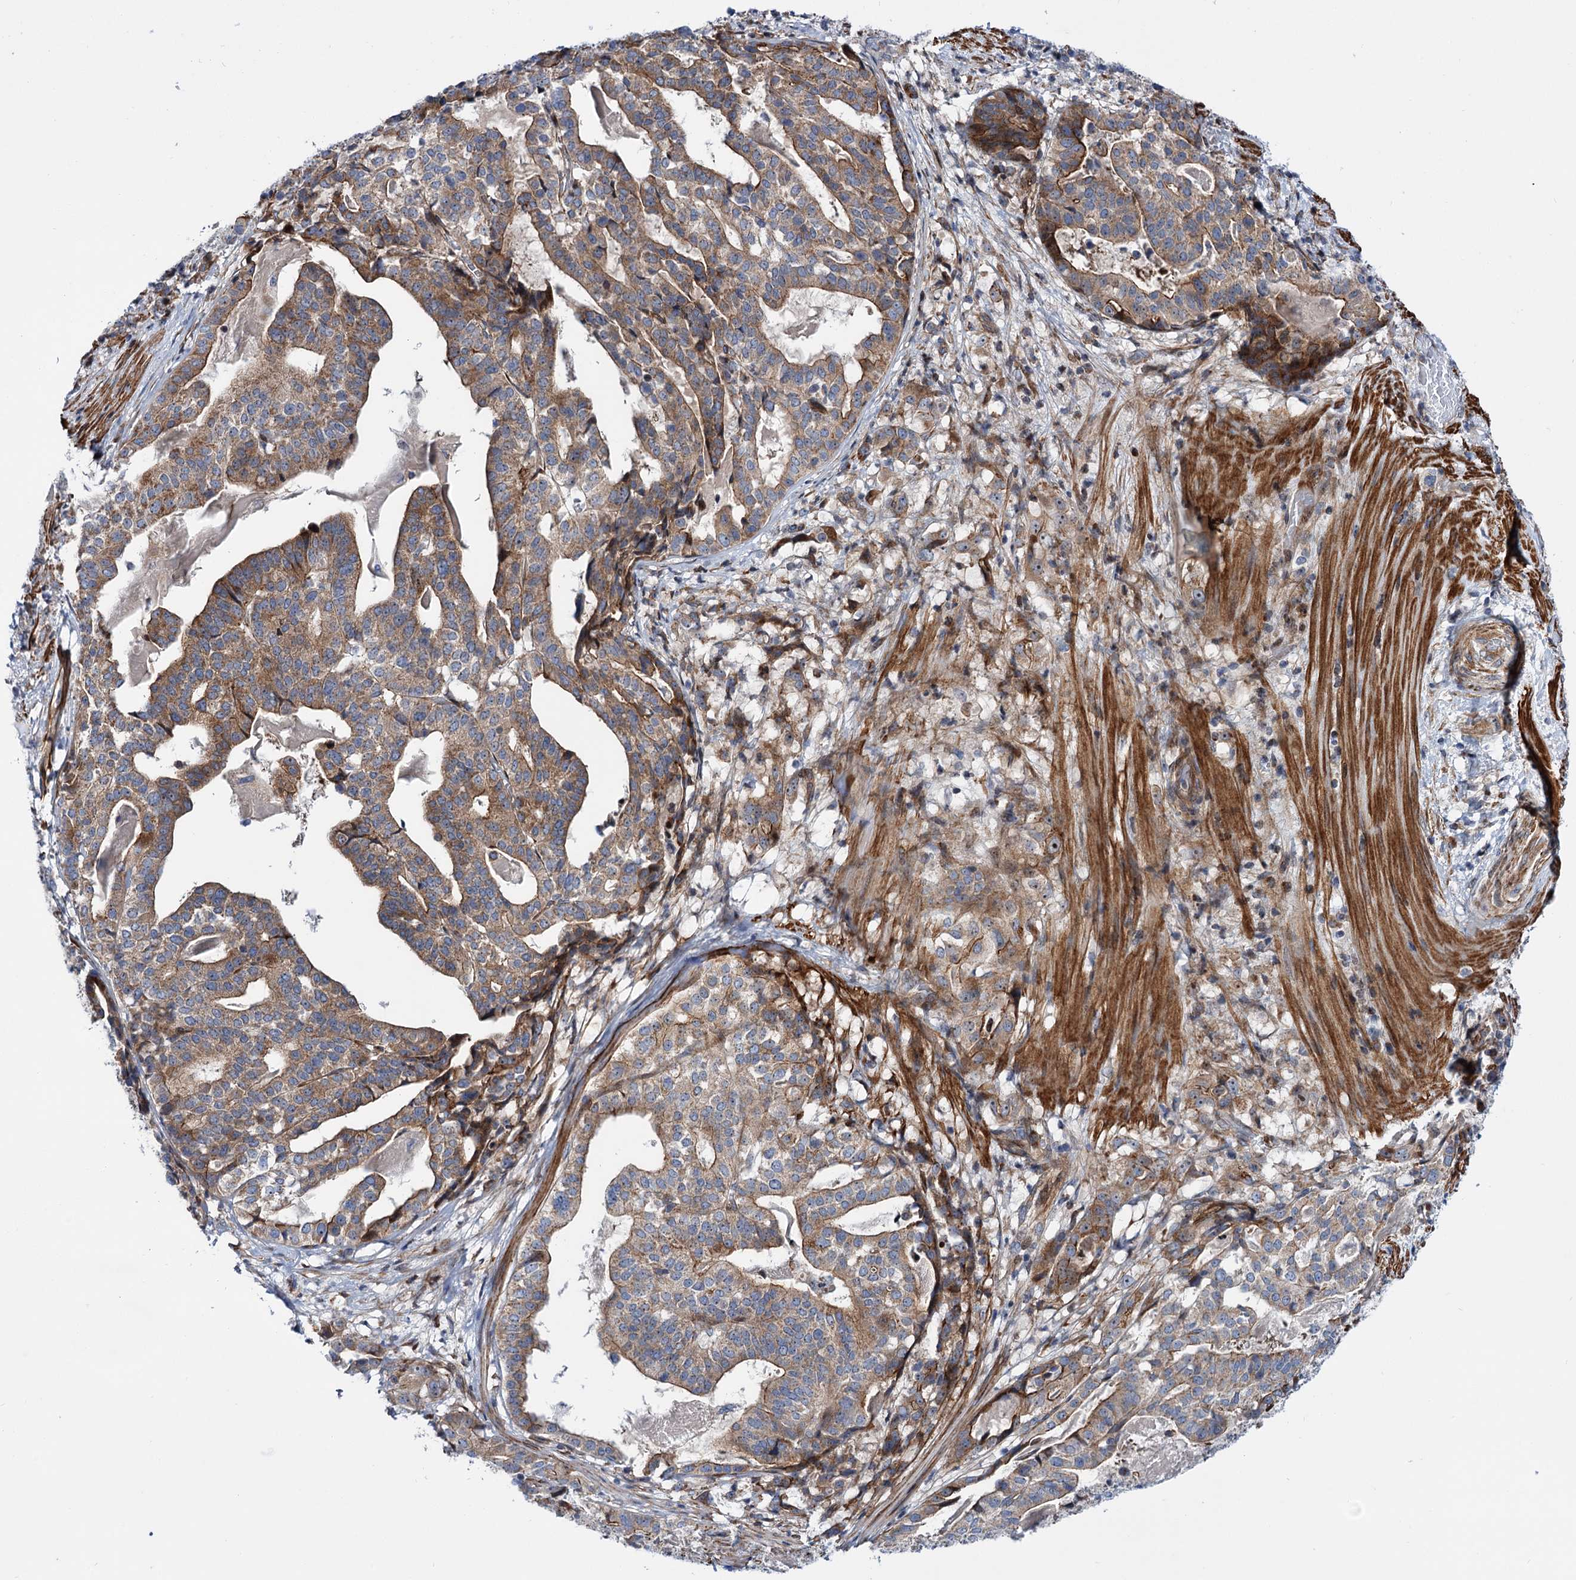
{"staining": {"intensity": "moderate", "quantity": "25%-75%", "location": "cytoplasmic/membranous"}, "tissue": "stomach cancer", "cell_type": "Tumor cells", "image_type": "cancer", "snomed": [{"axis": "morphology", "description": "Adenocarcinoma, NOS"}, {"axis": "topography", "description": "Stomach"}], "caption": "Stomach cancer (adenocarcinoma) stained for a protein shows moderate cytoplasmic/membranous positivity in tumor cells.", "gene": "THAP9", "patient": {"sex": "male", "age": 48}}